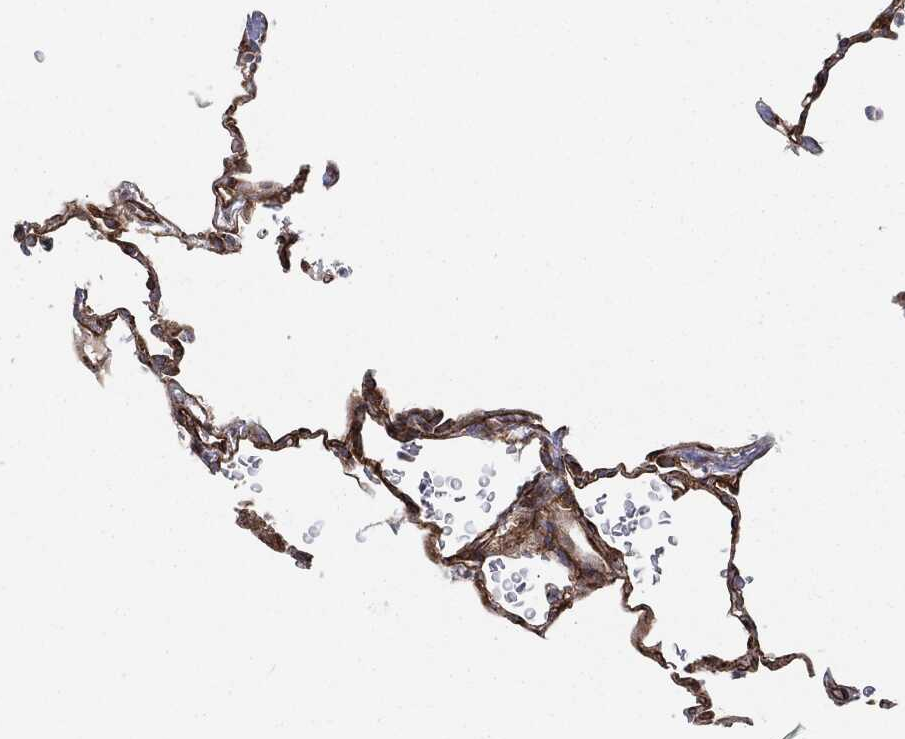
{"staining": {"intensity": "weak", "quantity": "<25%", "location": "cytoplasmic/membranous"}, "tissue": "lung", "cell_type": "Alveolar cells", "image_type": "normal", "snomed": [{"axis": "morphology", "description": "Normal tissue, NOS"}, {"axis": "morphology", "description": "Adenocarcinoma, metastatic, NOS"}, {"axis": "topography", "description": "Lung"}], "caption": "This is an IHC micrograph of normal human lung. There is no staining in alveolar cells.", "gene": "CYLD", "patient": {"sex": "male", "age": 45}}